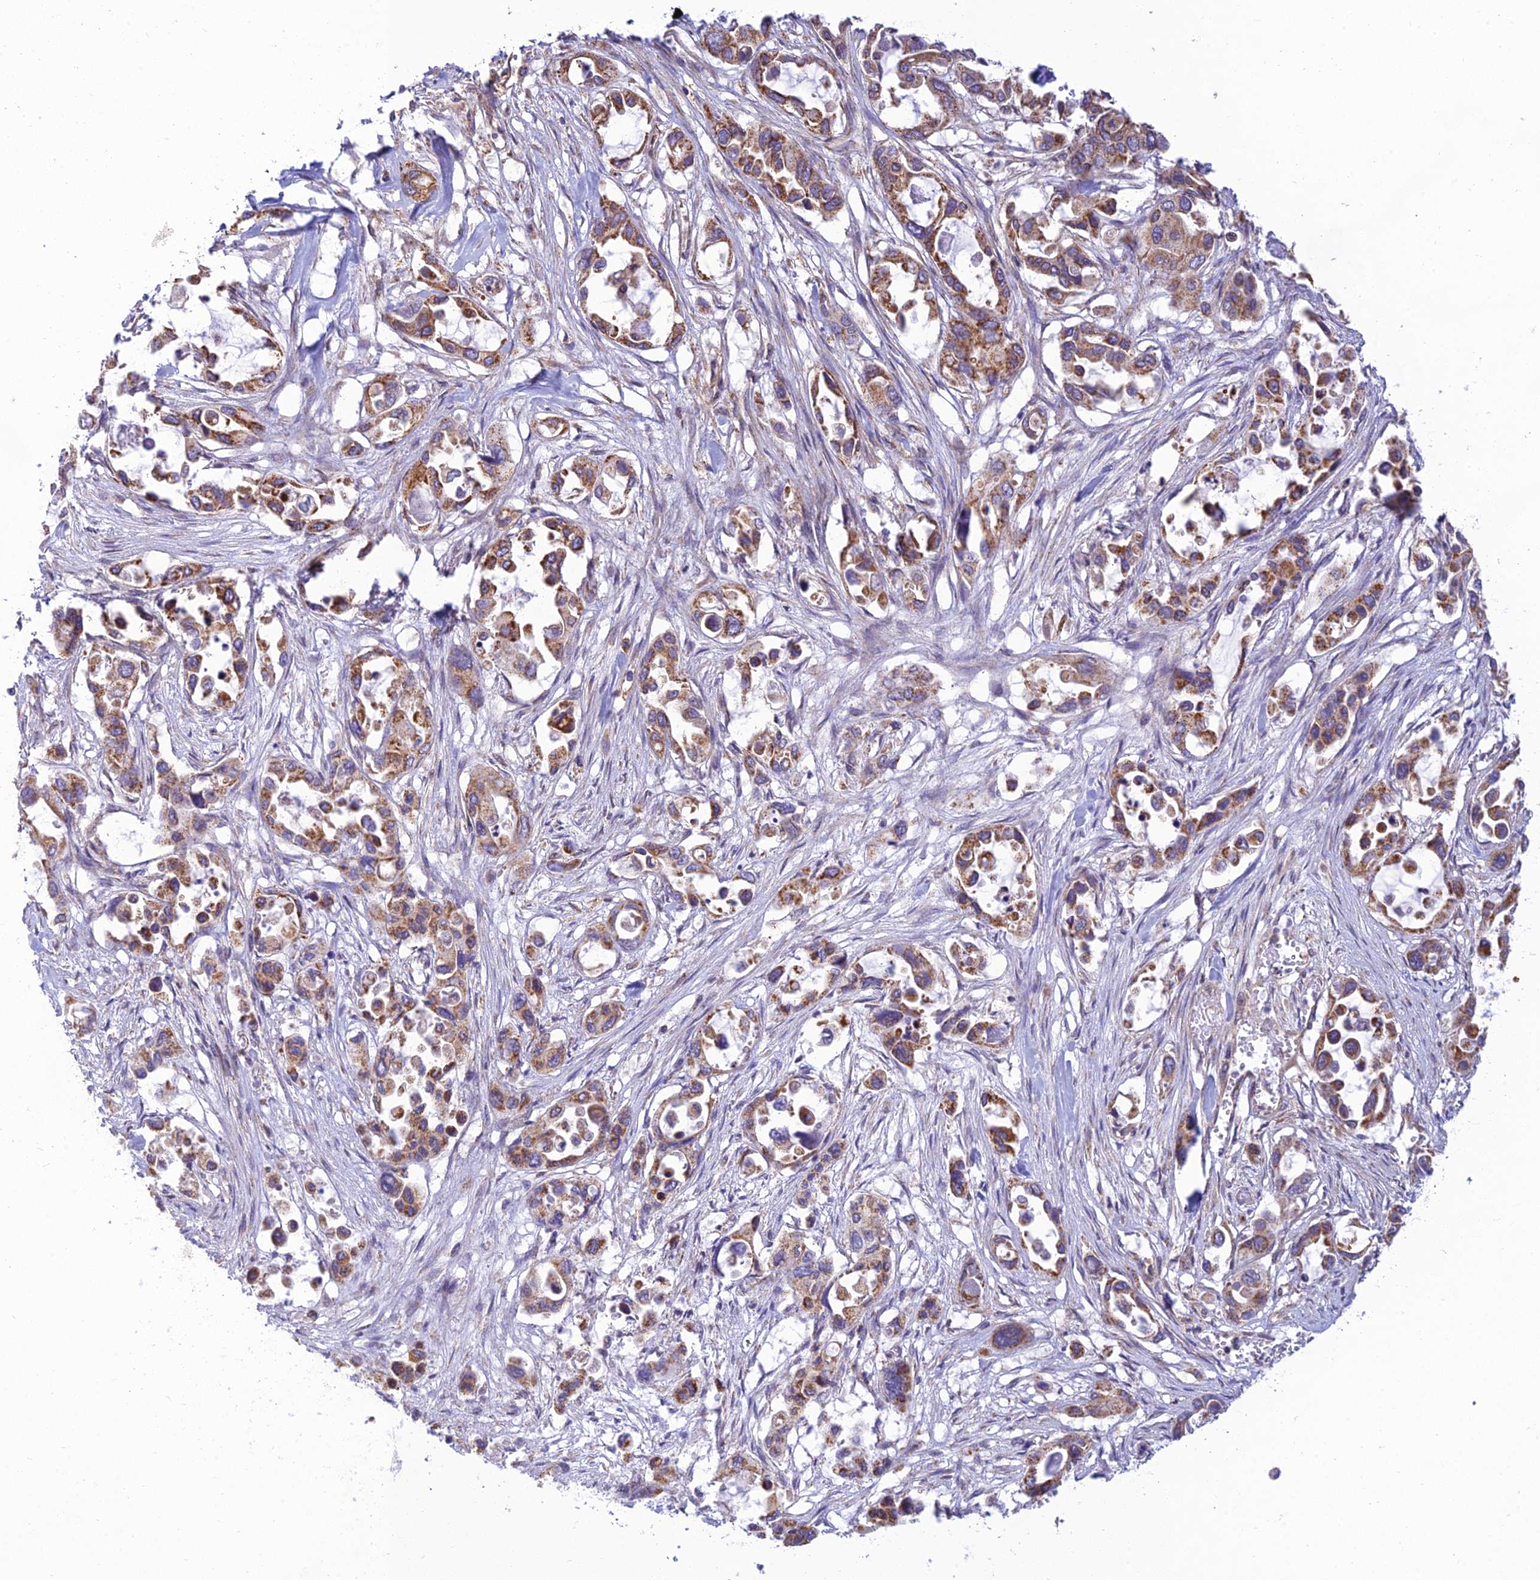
{"staining": {"intensity": "moderate", "quantity": ">75%", "location": "cytoplasmic/membranous"}, "tissue": "pancreatic cancer", "cell_type": "Tumor cells", "image_type": "cancer", "snomed": [{"axis": "morphology", "description": "Adenocarcinoma, NOS"}, {"axis": "topography", "description": "Pancreas"}], "caption": "Moderate cytoplasmic/membranous expression is identified in about >75% of tumor cells in adenocarcinoma (pancreatic).", "gene": "HOOK2", "patient": {"sex": "male", "age": 92}}